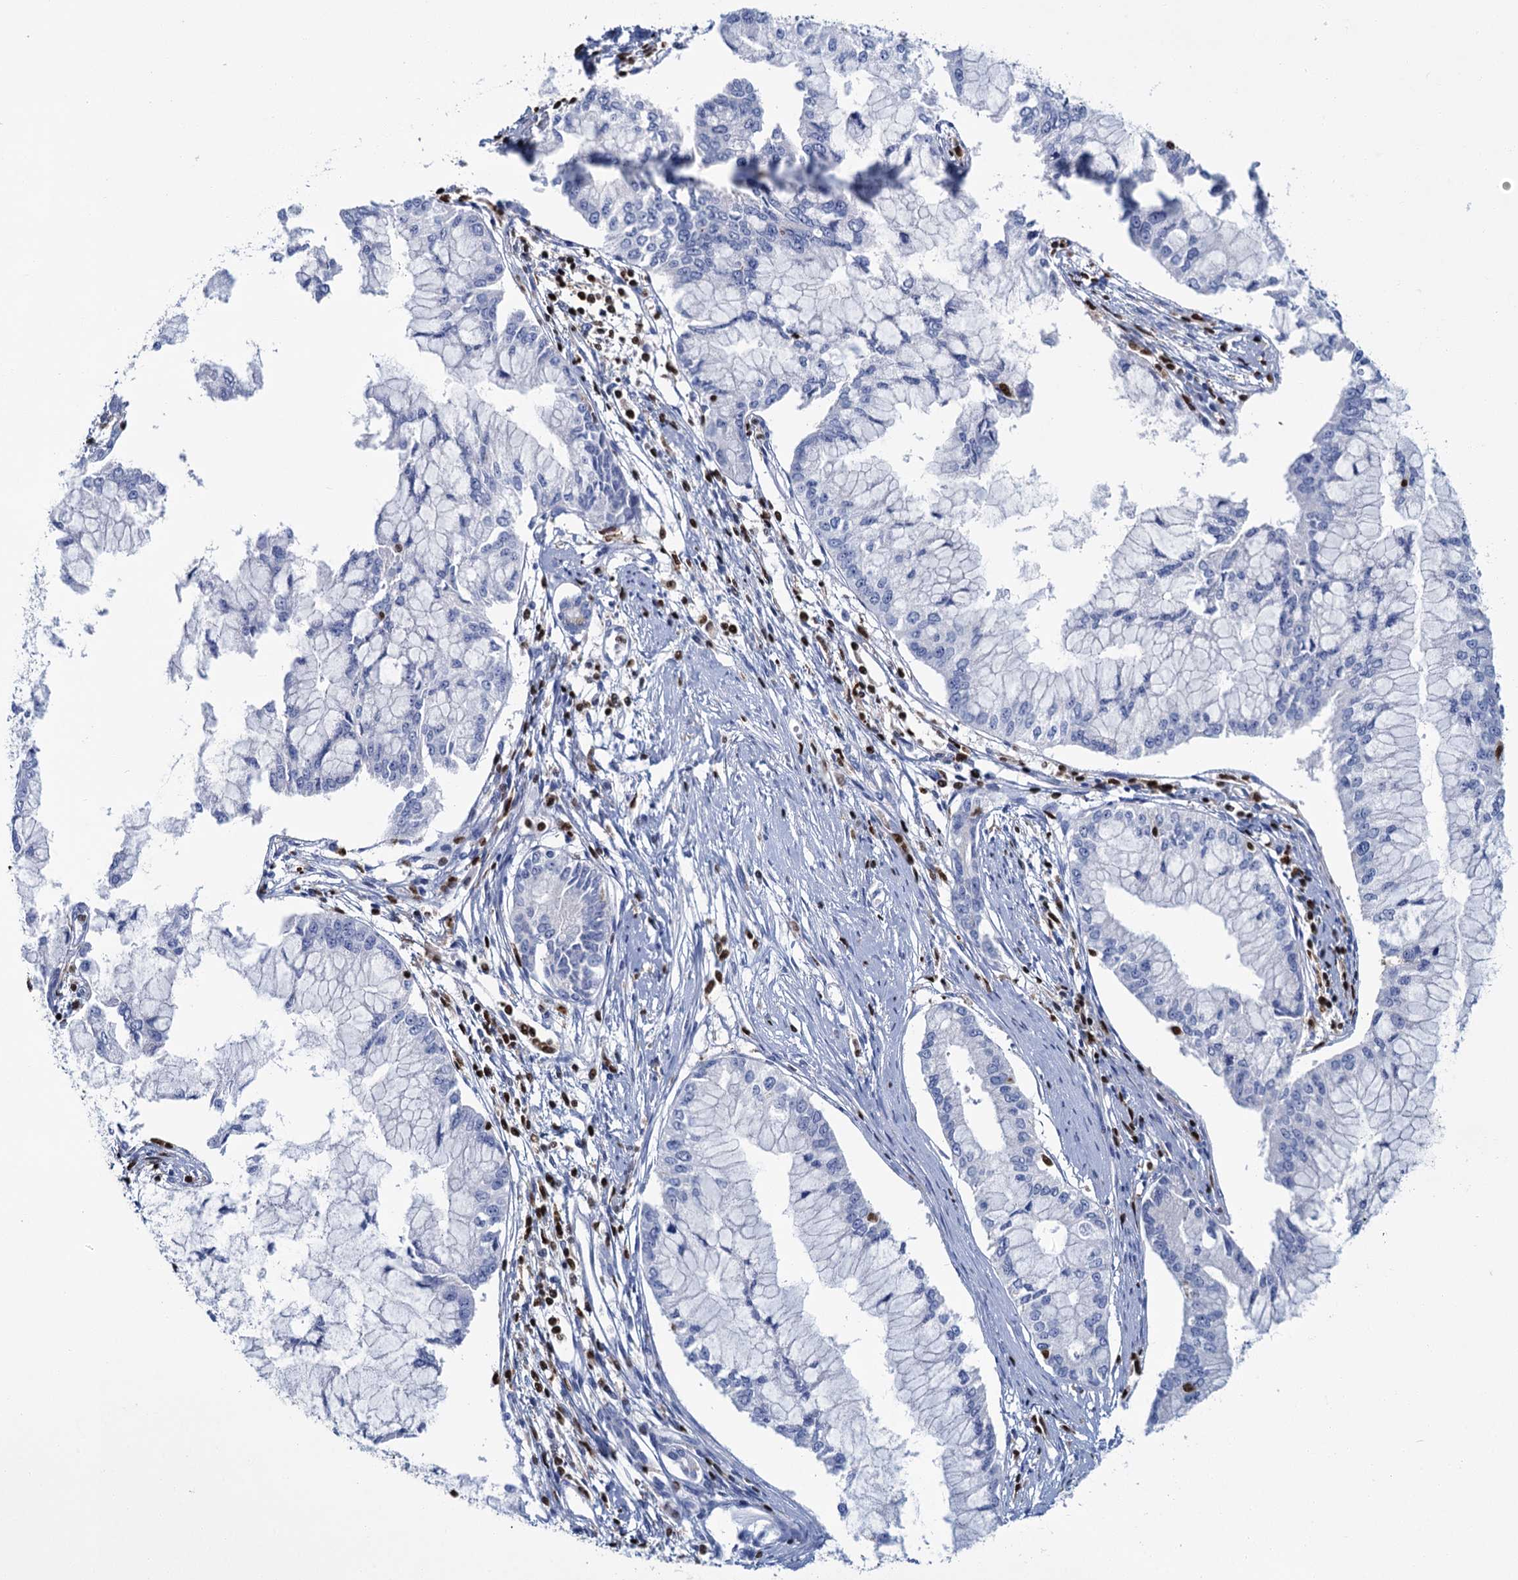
{"staining": {"intensity": "negative", "quantity": "none", "location": "none"}, "tissue": "pancreatic cancer", "cell_type": "Tumor cells", "image_type": "cancer", "snomed": [{"axis": "morphology", "description": "Adenocarcinoma, NOS"}, {"axis": "topography", "description": "Pancreas"}], "caption": "The histopathology image displays no significant positivity in tumor cells of adenocarcinoma (pancreatic).", "gene": "CELF2", "patient": {"sex": "male", "age": 46}}